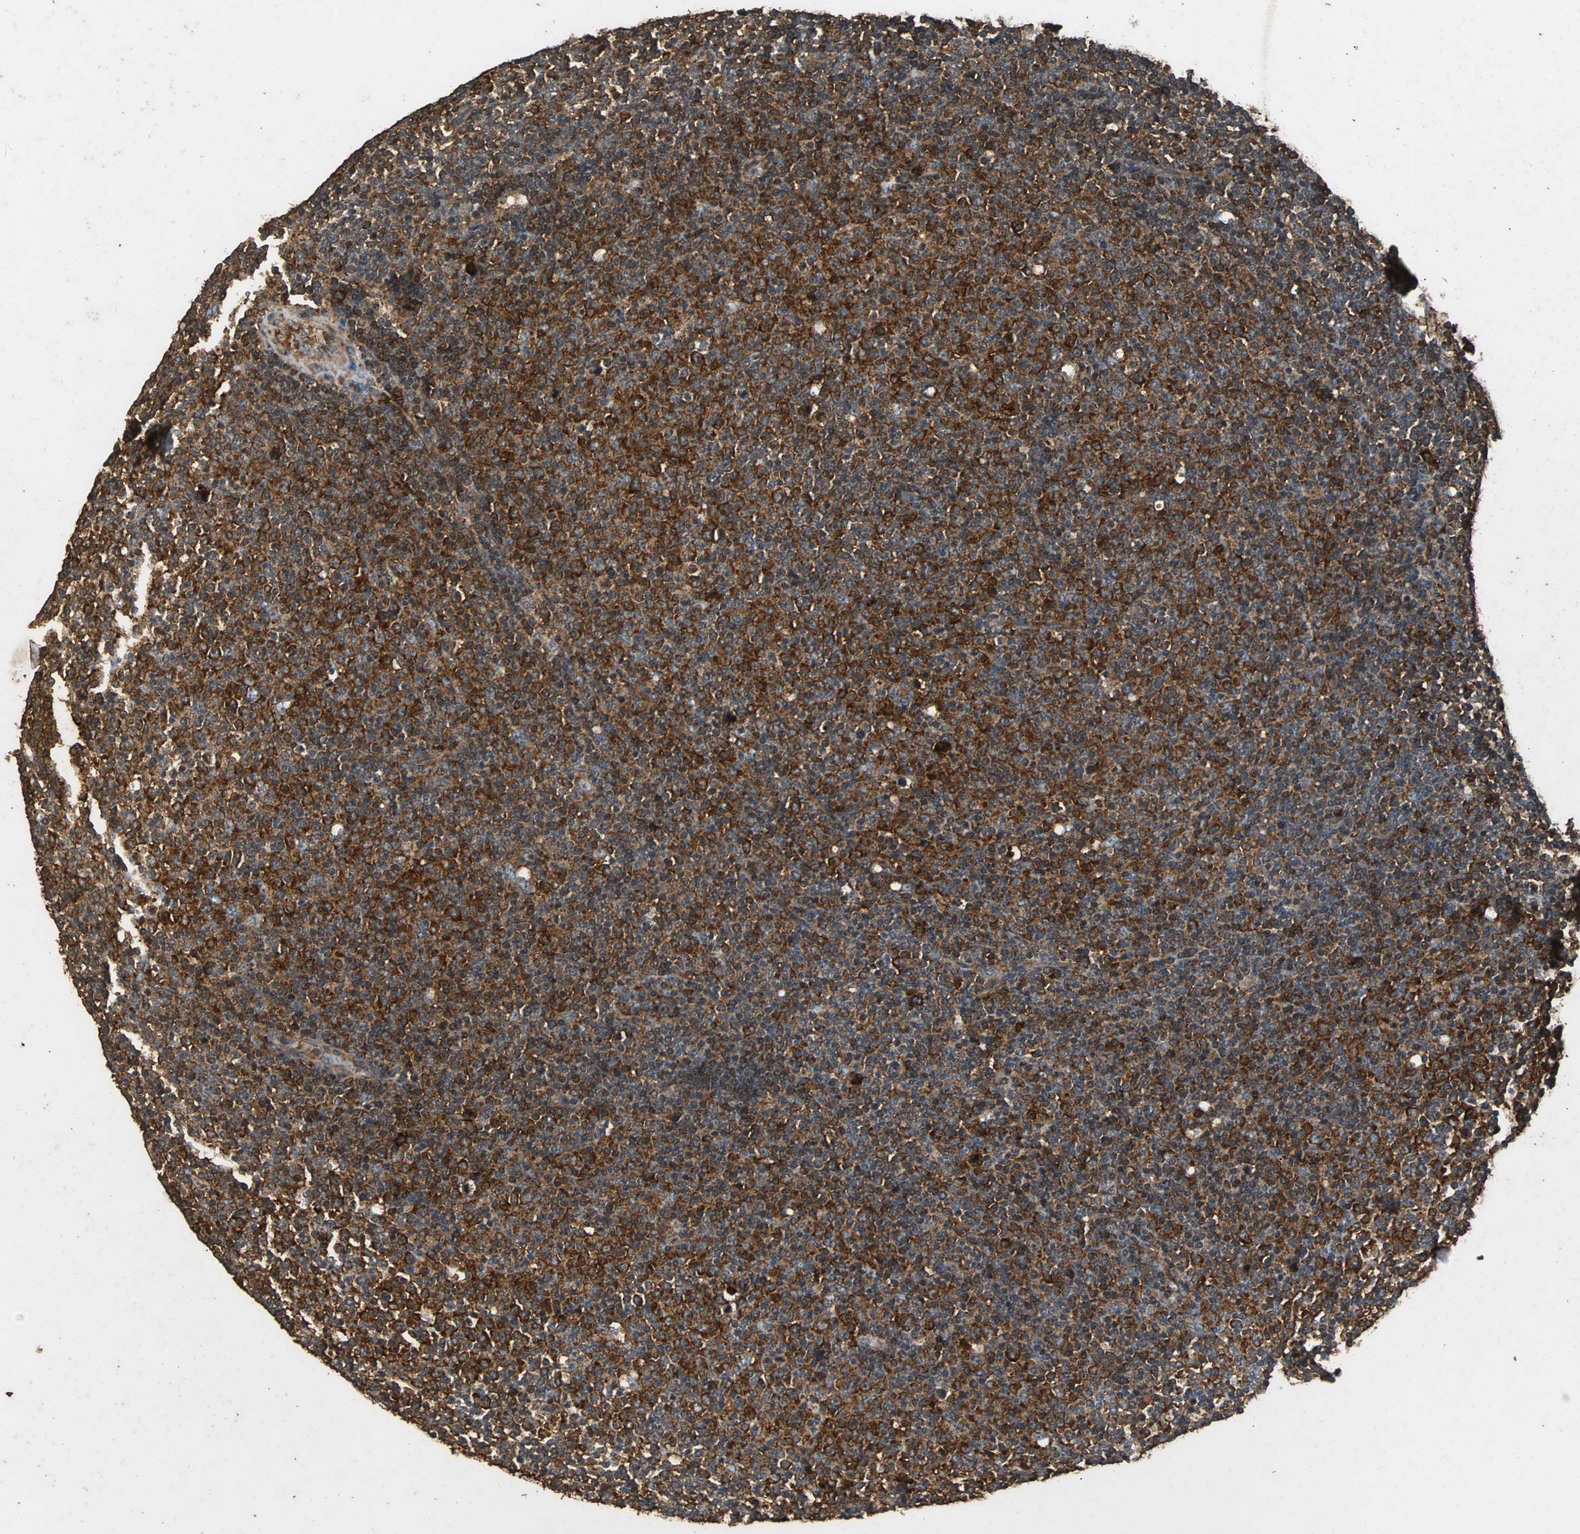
{"staining": {"intensity": "strong", "quantity": ">75%", "location": "cytoplasmic/membranous"}, "tissue": "lymphoma", "cell_type": "Tumor cells", "image_type": "cancer", "snomed": [{"axis": "morphology", "description": "Malignant lymphoma, non-Hodgkin's type, Low grade"}, {"axis": "topography", "description": "Lymph node"}], "caption": "Immunohistochemical staining of low-grade malignant lymphoma, non-Hodgkin's type exhibits strong cytoplasmic/membranous protein expression in about >75% of tumor cells. (DAB IHC, brown staining for protein, blue staining for nuclei).", "gene": "NAA10", "patient": {"sex": "male", "age": 70}}